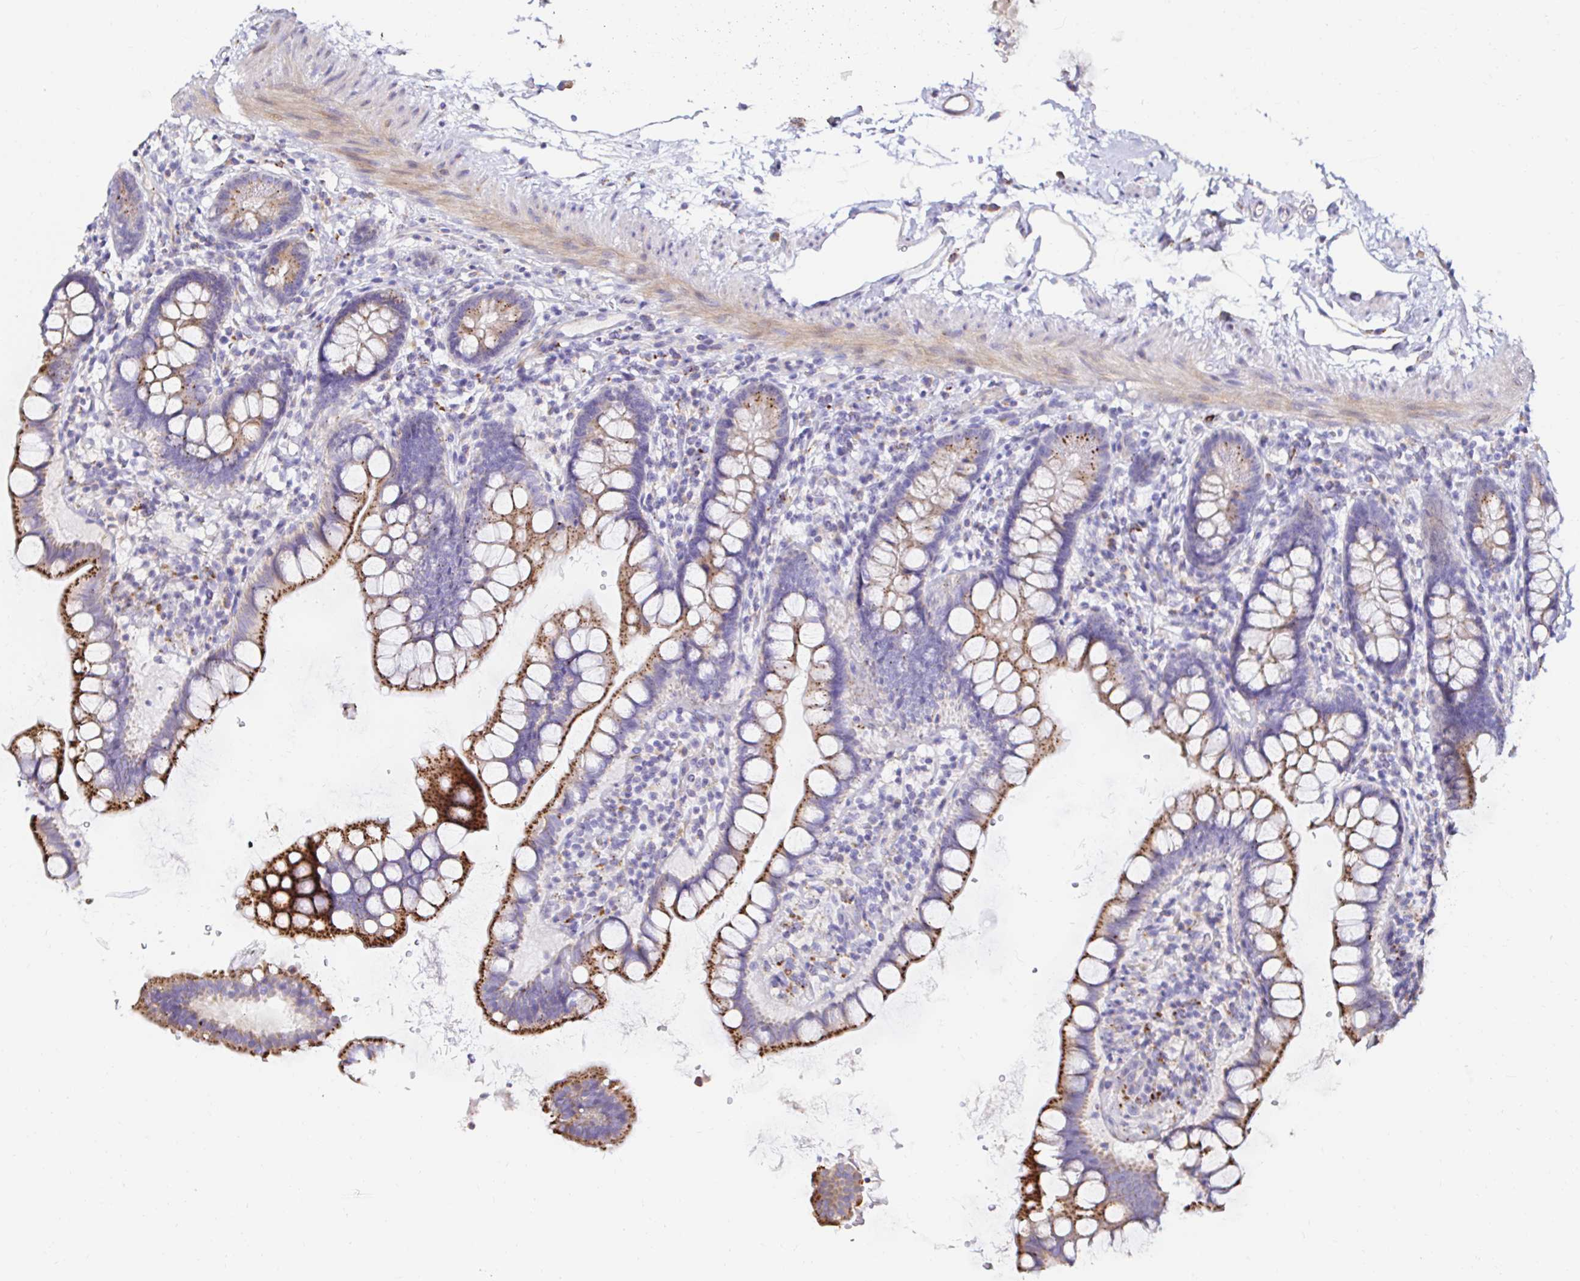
{"staining": {"intensity": "strong", "quantity": "25%-75%", "location": "cytoplasmic/membranous"}, "tissue": "small intestine", "cell_type": "Glandular cells", "image_type": "normal", "snomed": [{"axis": "morphology", "description": "Normal tissue, NOS"}, {"axis": "topography", "description": "Small intestine"}], "caption": "Unremarkable small intestine was stained to show a protein in brown. There is high levels of strong cytoplasmic/membranous positivity in approximately 25%-75% of glandular cells. (IHC, brightfield microscopy, high magnification).", "gene": "GALNS", "patient": {"sex": "female", "age": 84}}